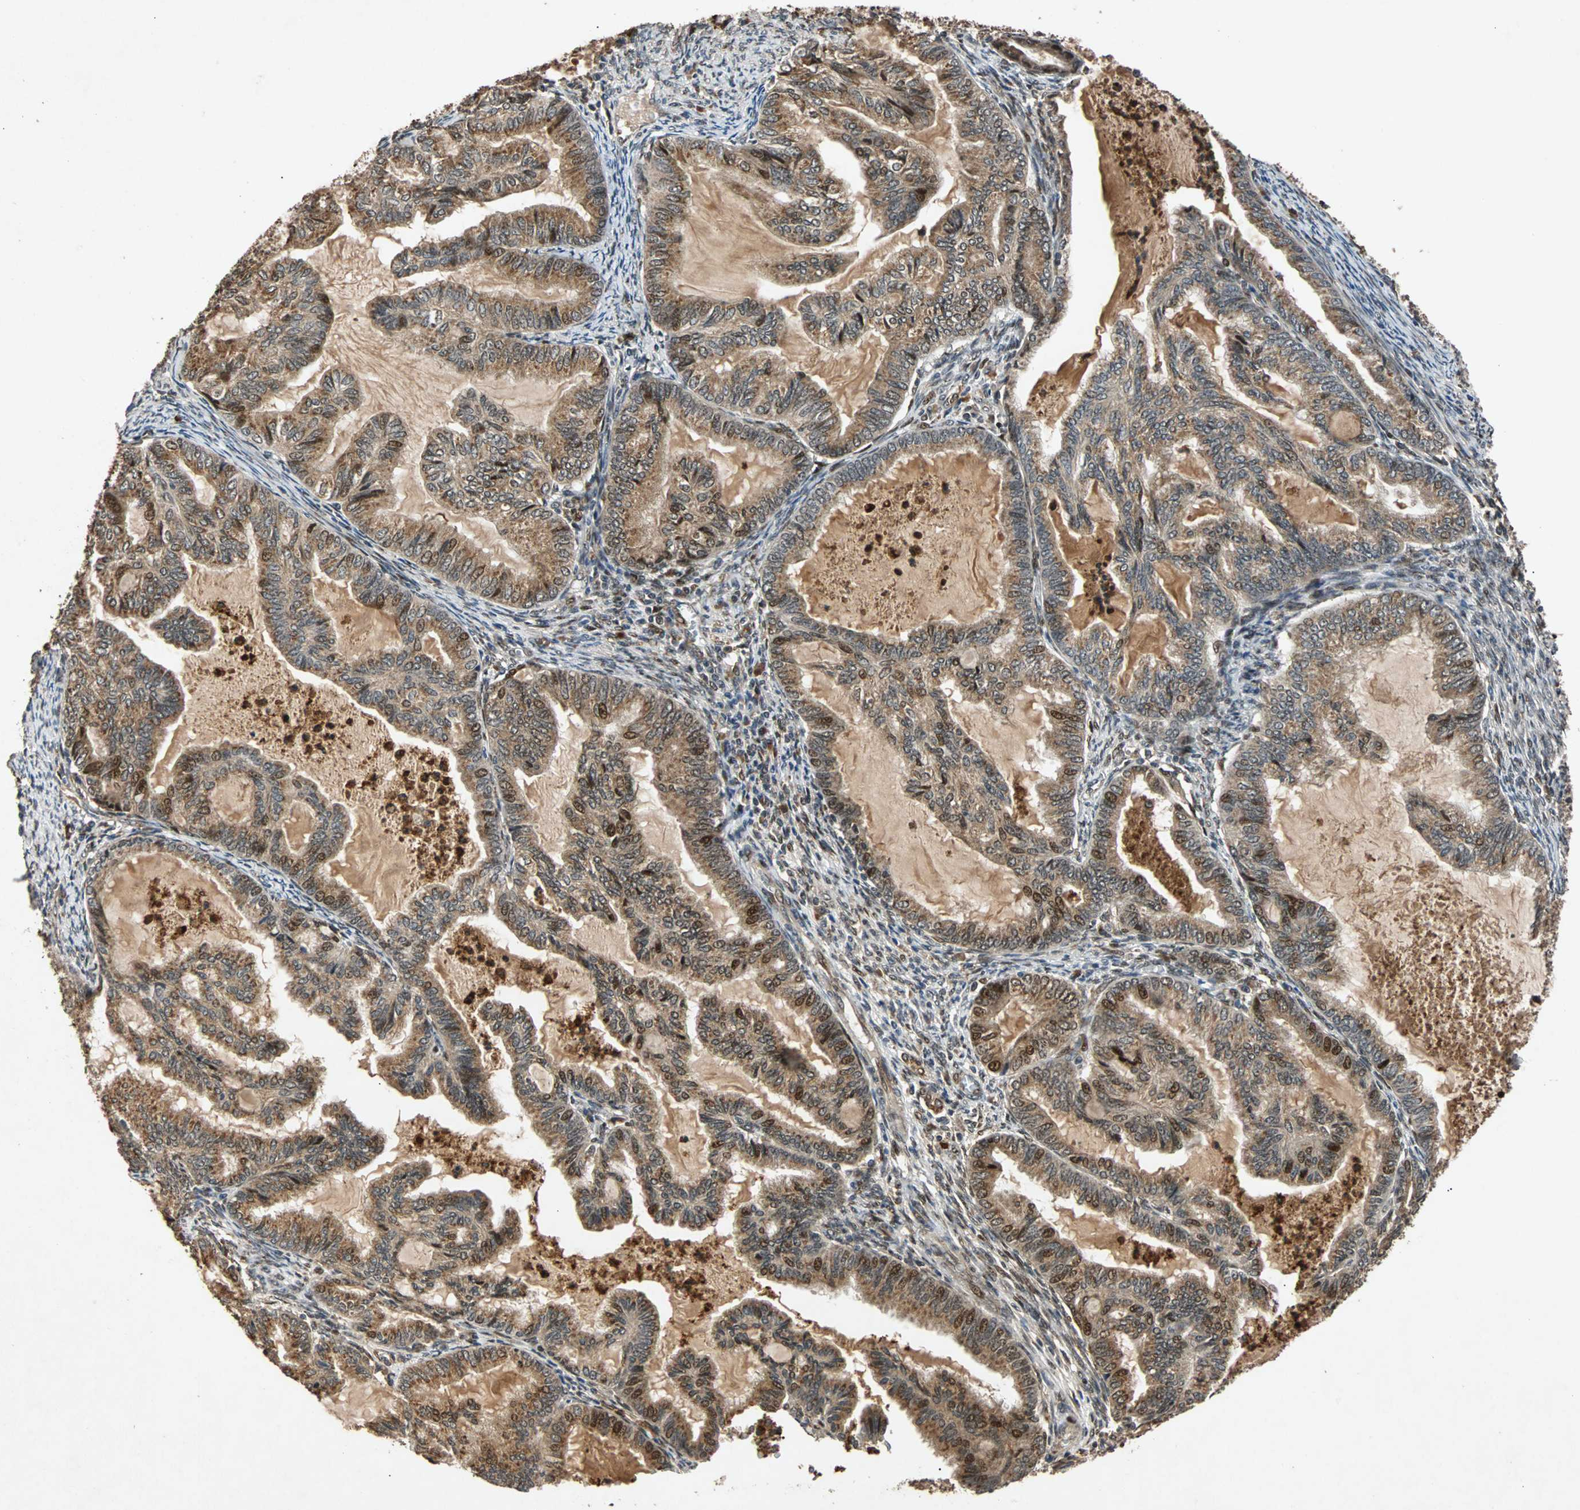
{"staining": {"intensity": "strong", "quantity": ">75%", "location": "cytoplasmic/membranous,nuclear"}, "tissue": "cervical cancer", "cell_type": "Tumor cells", "image_type": "cancer", "snomed": [{"axis": "morphology", "description": "Normal tissue, NOS"}, {"axis": "morphology", "description": "Adenocarcinoma, NOS"}, {"axis": "topography", "description": "Cervix"}, {"axis": "topography", "description": "Endometrium"}], "caption": "This is an image of immunohistochemistry (IHC) staining of cervical cancer (adenocarcinoma), which shows strong staining in the cytoplasmic/membranous and nuclear of tumor cells.", "gene": "USP31", "patient": {"sex": "female", "age": 86}}